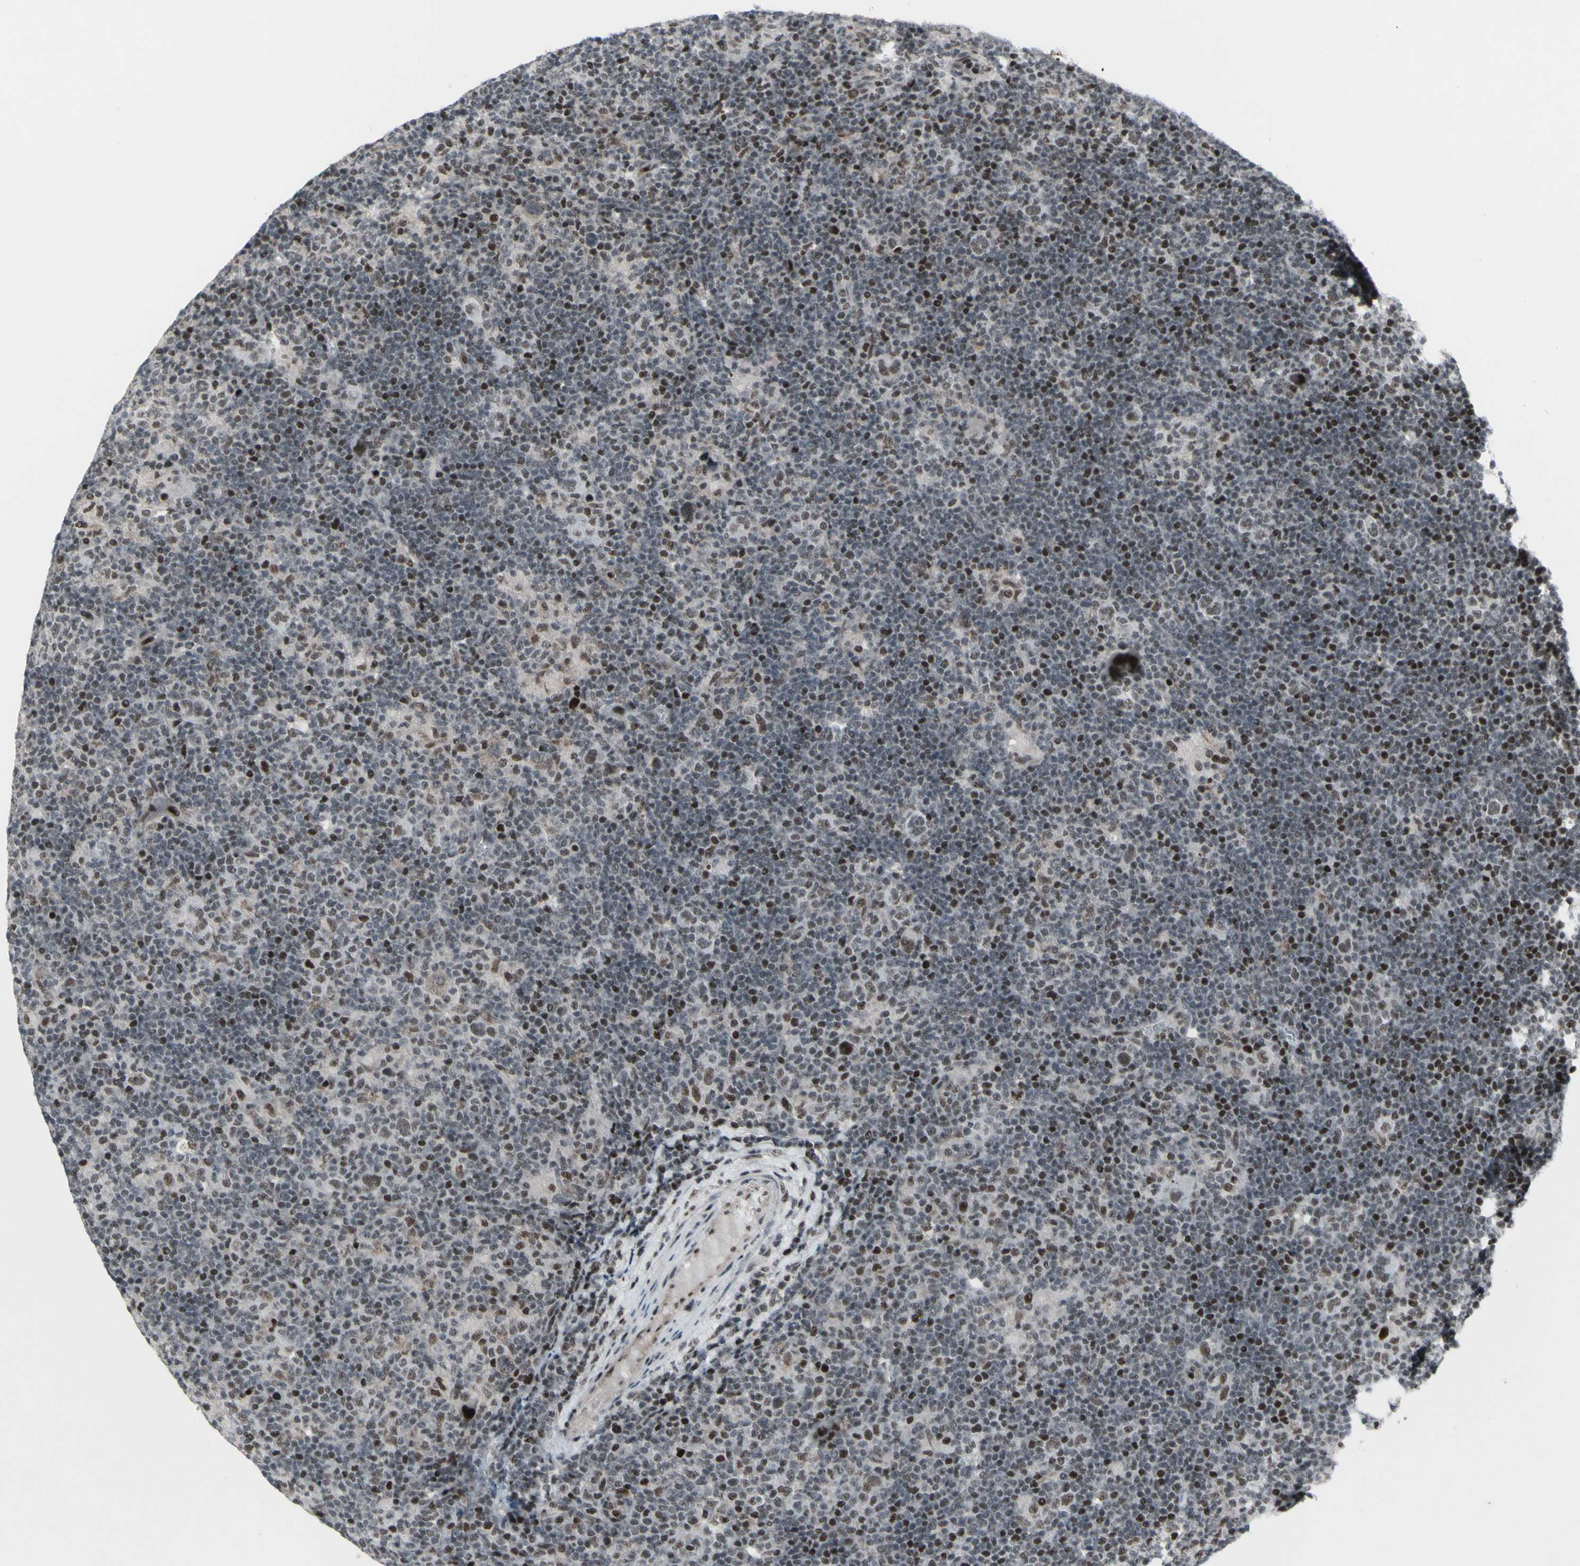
{"staining": {"intensity": "moderate", "quantity": ">75%", "location": "nuclear"}, "tissue": "lymphoma", "cell_type": "Tumor cells", "image_type": "cancer", "snomed": [{"axis": "morphology", "description": "Hodgkin's disease, NOS"}, {"axis": "topography", "description": "Lymph node"}], "caption": "Tumor cells show moderate nuclear positivity in about >75% of cells in lymphoma.", "gene": "SUPT6H", "patient": {"sex": "female", "age": 57}}